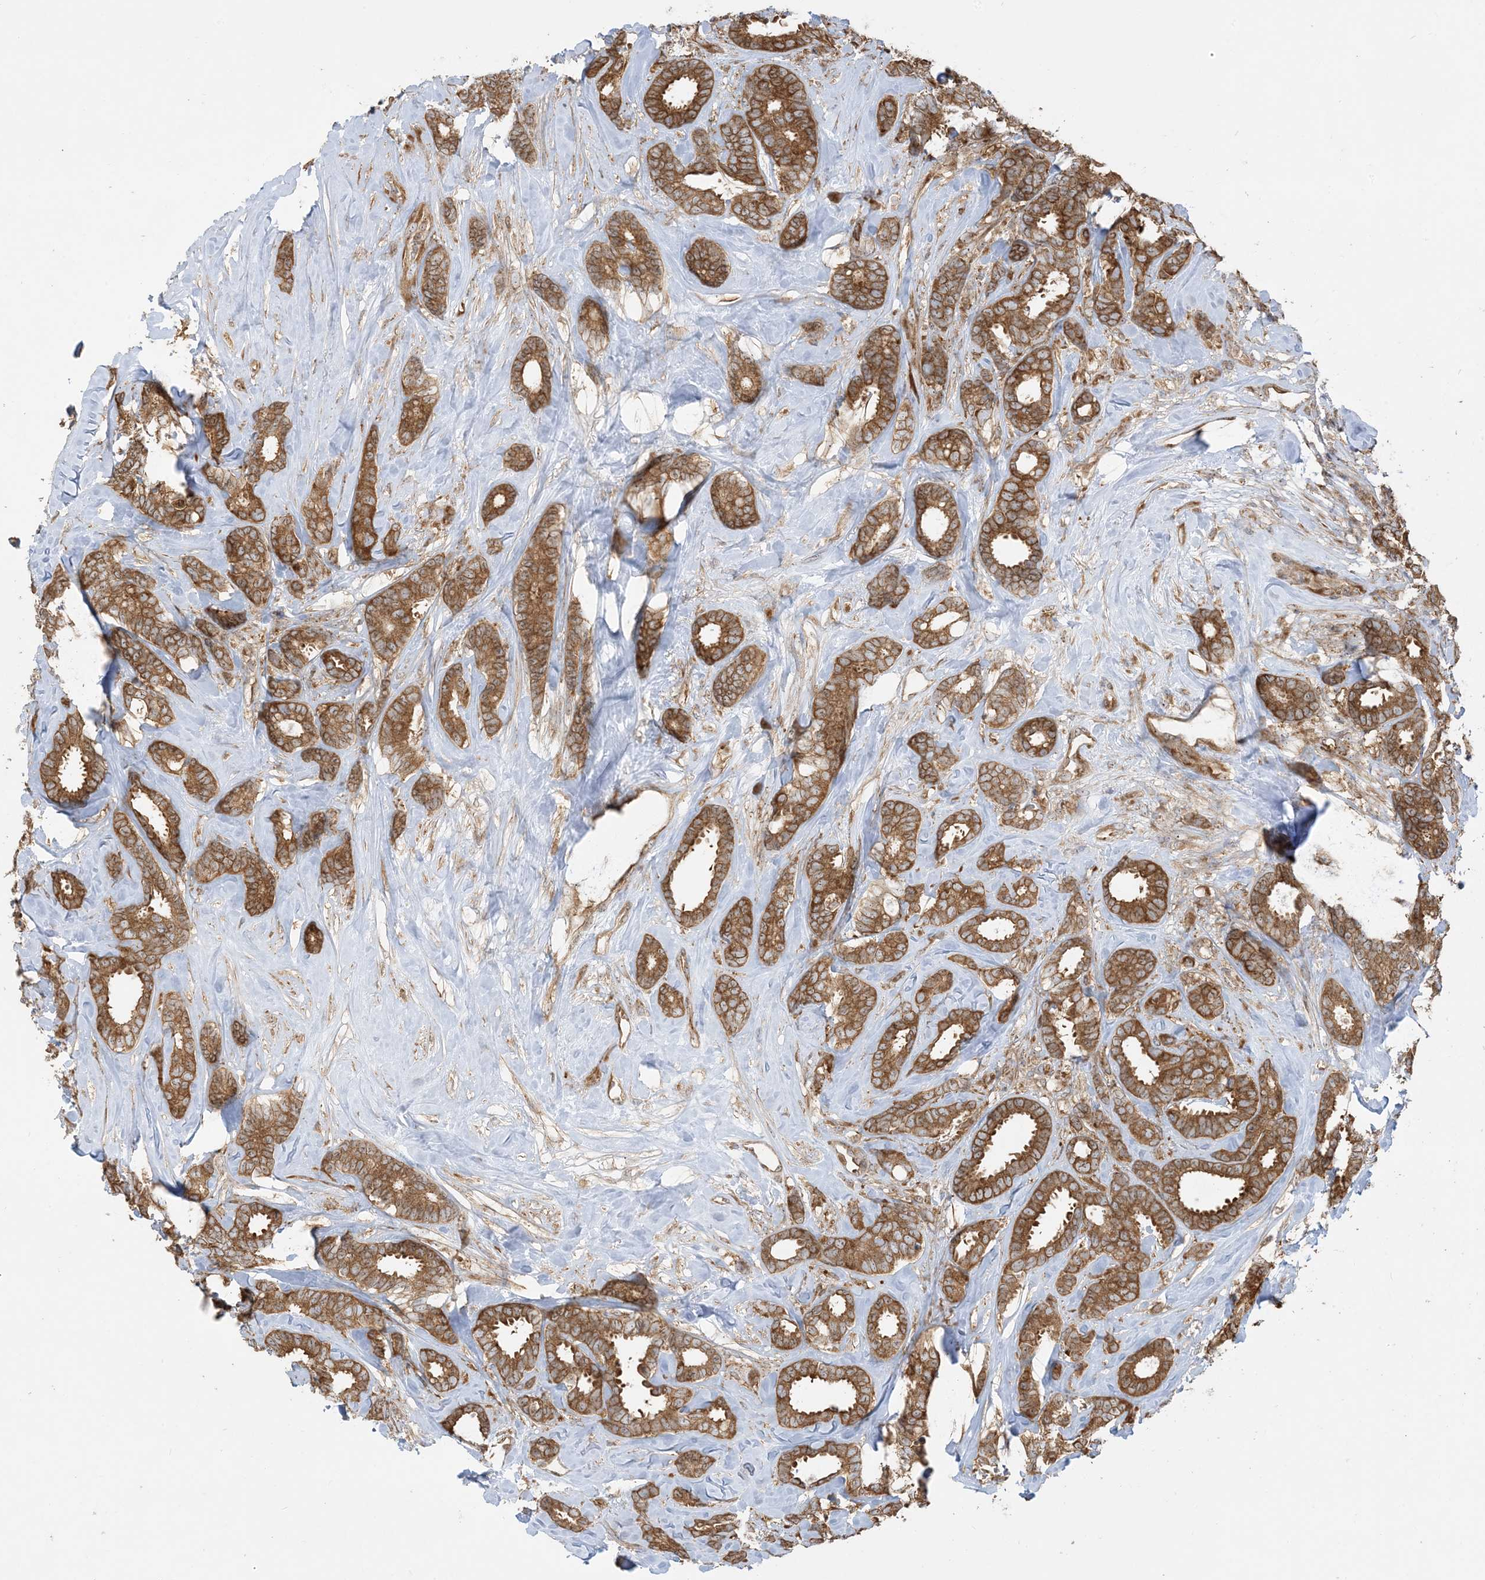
{"staining": {"intensity": "strong", "quantity": ">75%", "location": "cytoplasmic/membranous"}, "tissue": "breast cancer", "cell_type": "Tumor cells", "image_type": "cancer", "snomed": [{"axis": "morphology", "description": "Duct carcinoma"}, {"axis": "topography", "description": "Breast"}], "caption": "Tumor cells display high levels of strong cytoplasmic/membranous staining in approximately >75% of cells in infiltrating ductal carcinoma (breast).", "gene": "SRP72", "patient": {"sex": "female", "age": 87}}